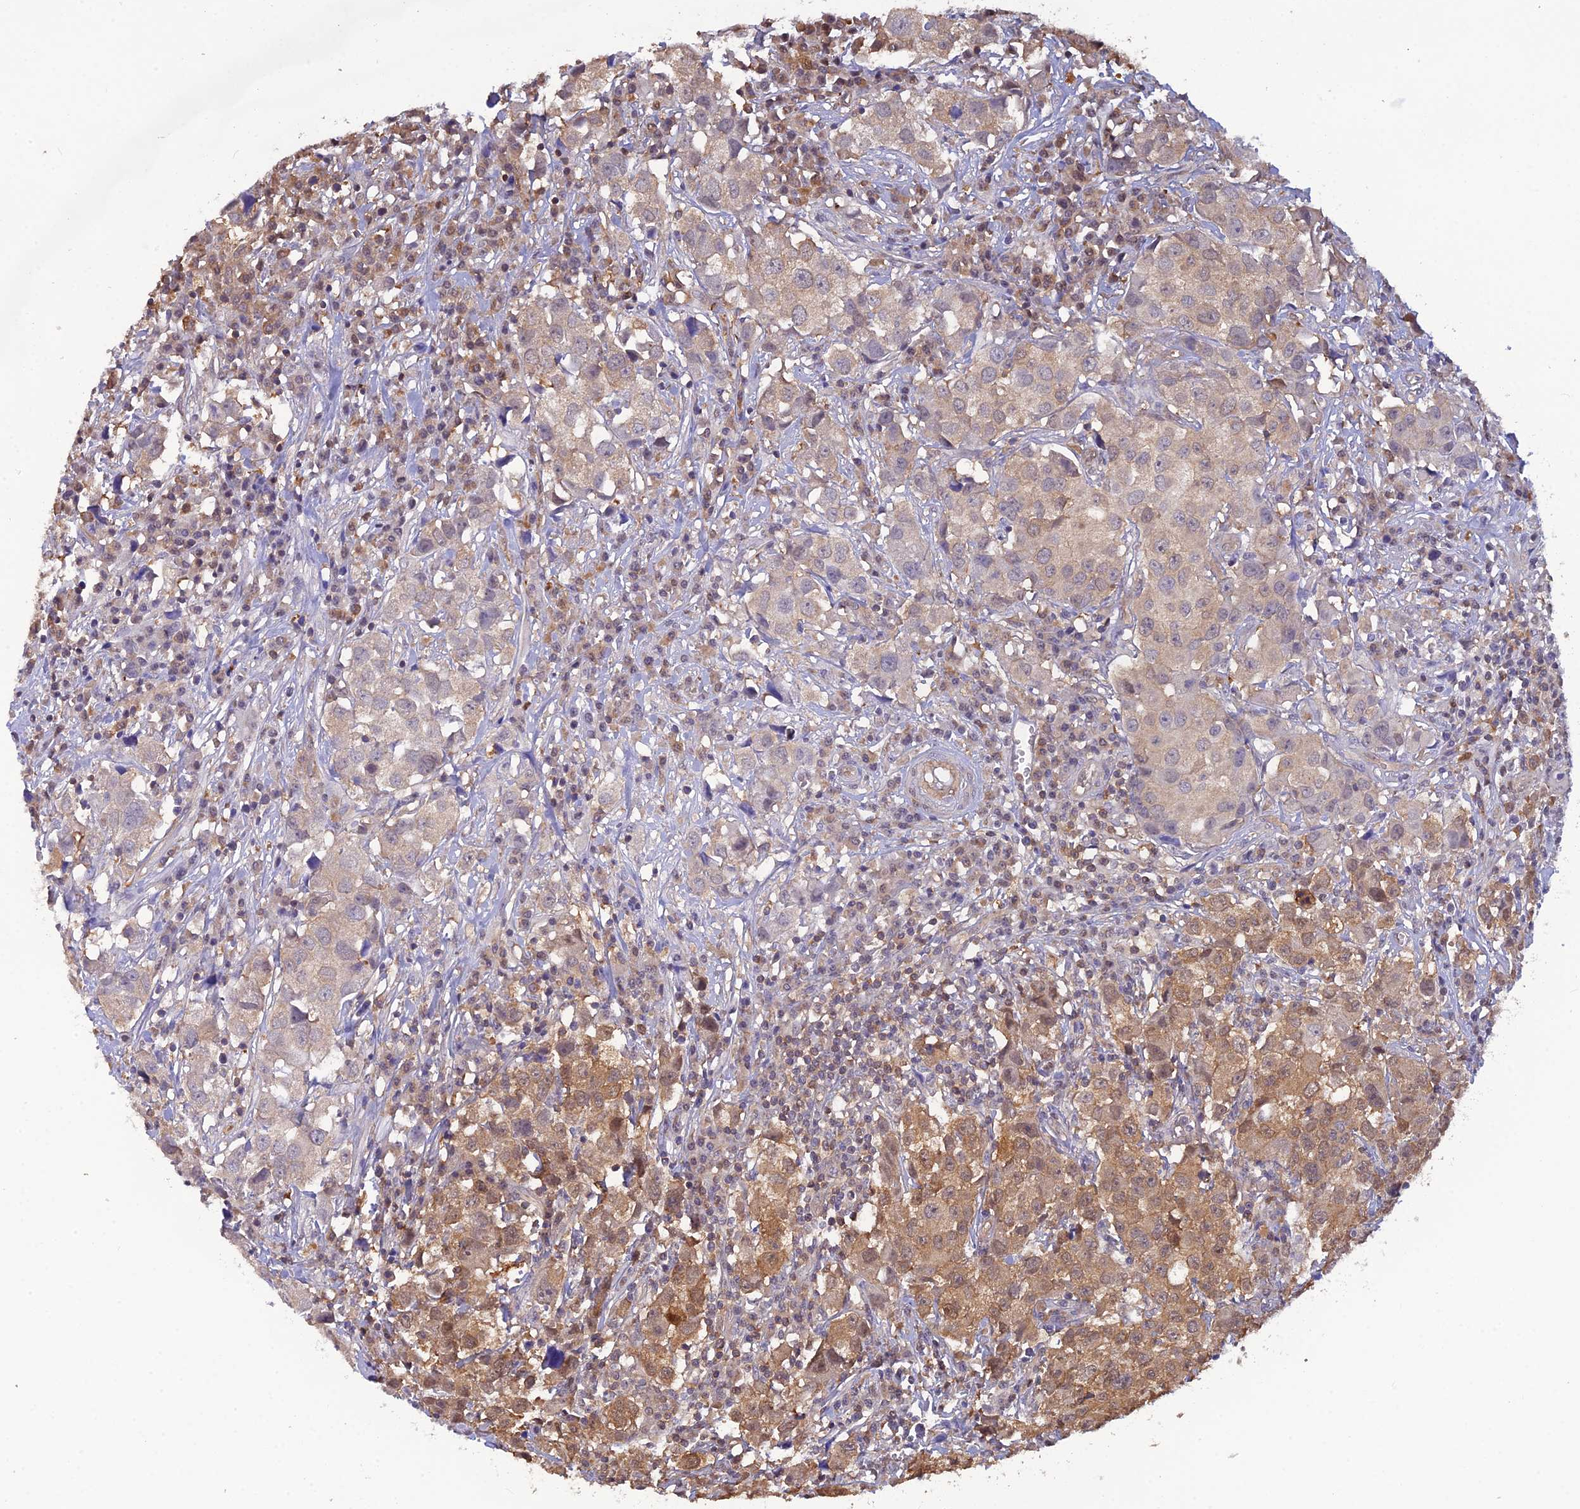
{"staining": {"intensity": "moderate", "quantity": ">75%", "location": "cytoplasmic/membranous,nuclear"}, "tissue": "urothelial cancer", "cell_type": "Tumor cells", "image_type": "cancer", "snomed": [{"axis": "morphology", "description": "Urothelial carcinoma, High grade"}, {"axis": "topography", "description": "Urinary bladder"}], "caption": "Immunohistochemistry image of urothelial carcinoma (high-grade) stained for a protein (brown), which demonstrates medium levels of moderate cytoplasmic/membranous and nuclear expression in about >75% of tumor cells.", "gene": "HINT1", "patient": {"sex": "female", "age": 75}}